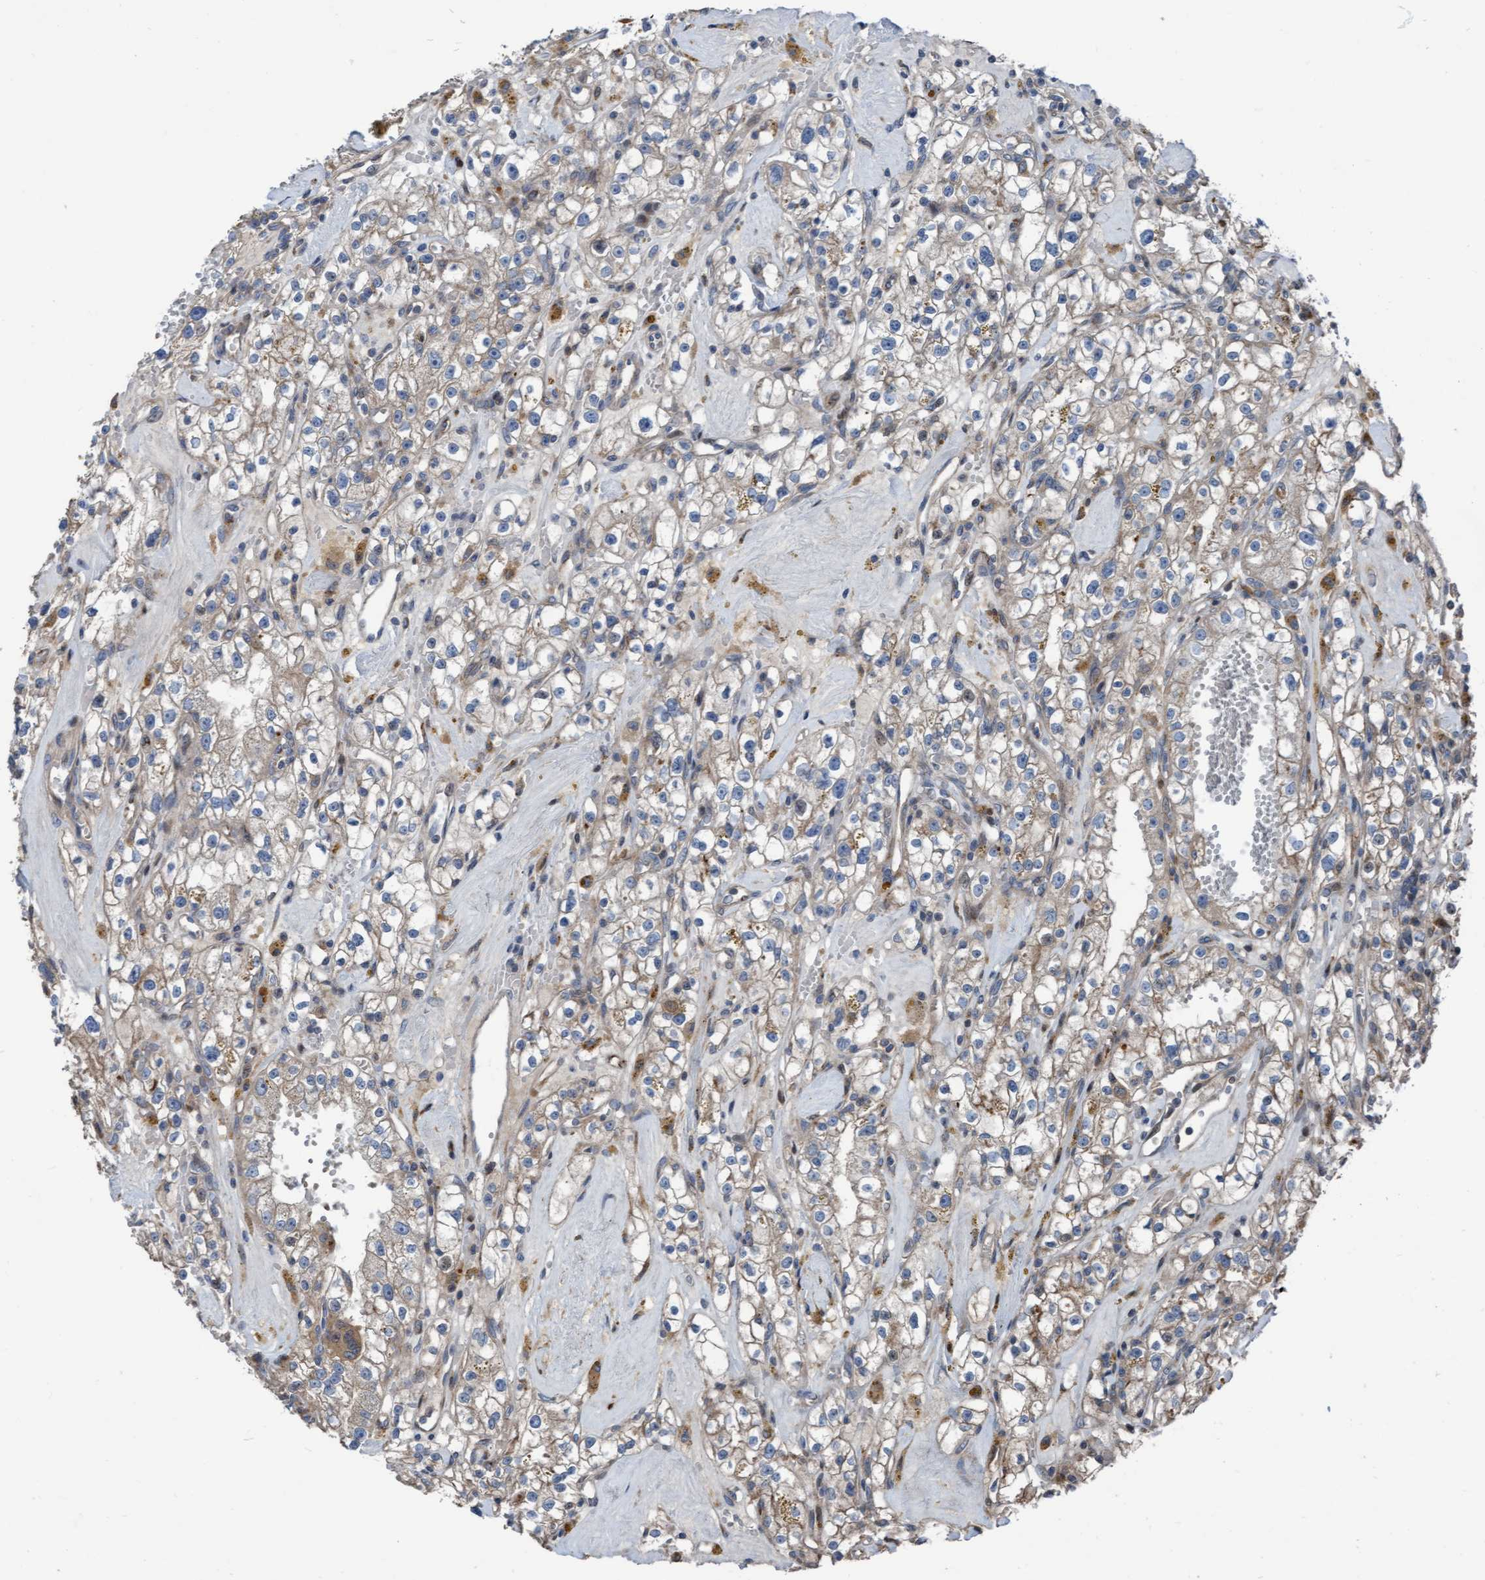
{"staining": {"intensity": "weak", "quantity": "<25%", "location": "cytoplasmic/membranous"}, "tissue": "renal cancer", "cell_type": "Tumor cells", "image_type": "cancer", "snomed": [{"axis": "morphology", "description": "Adenocarcinoma, NOS"}, {"axis": "topography", "description": "Kidney"}], "caption": "IHC of renal cancer reveals no staining in tumor cells. (Brightfield microscopy of DAB IHC at high magnification).", "gene": "KLHL26", "patient": {"sex": "male", "age": 56}}